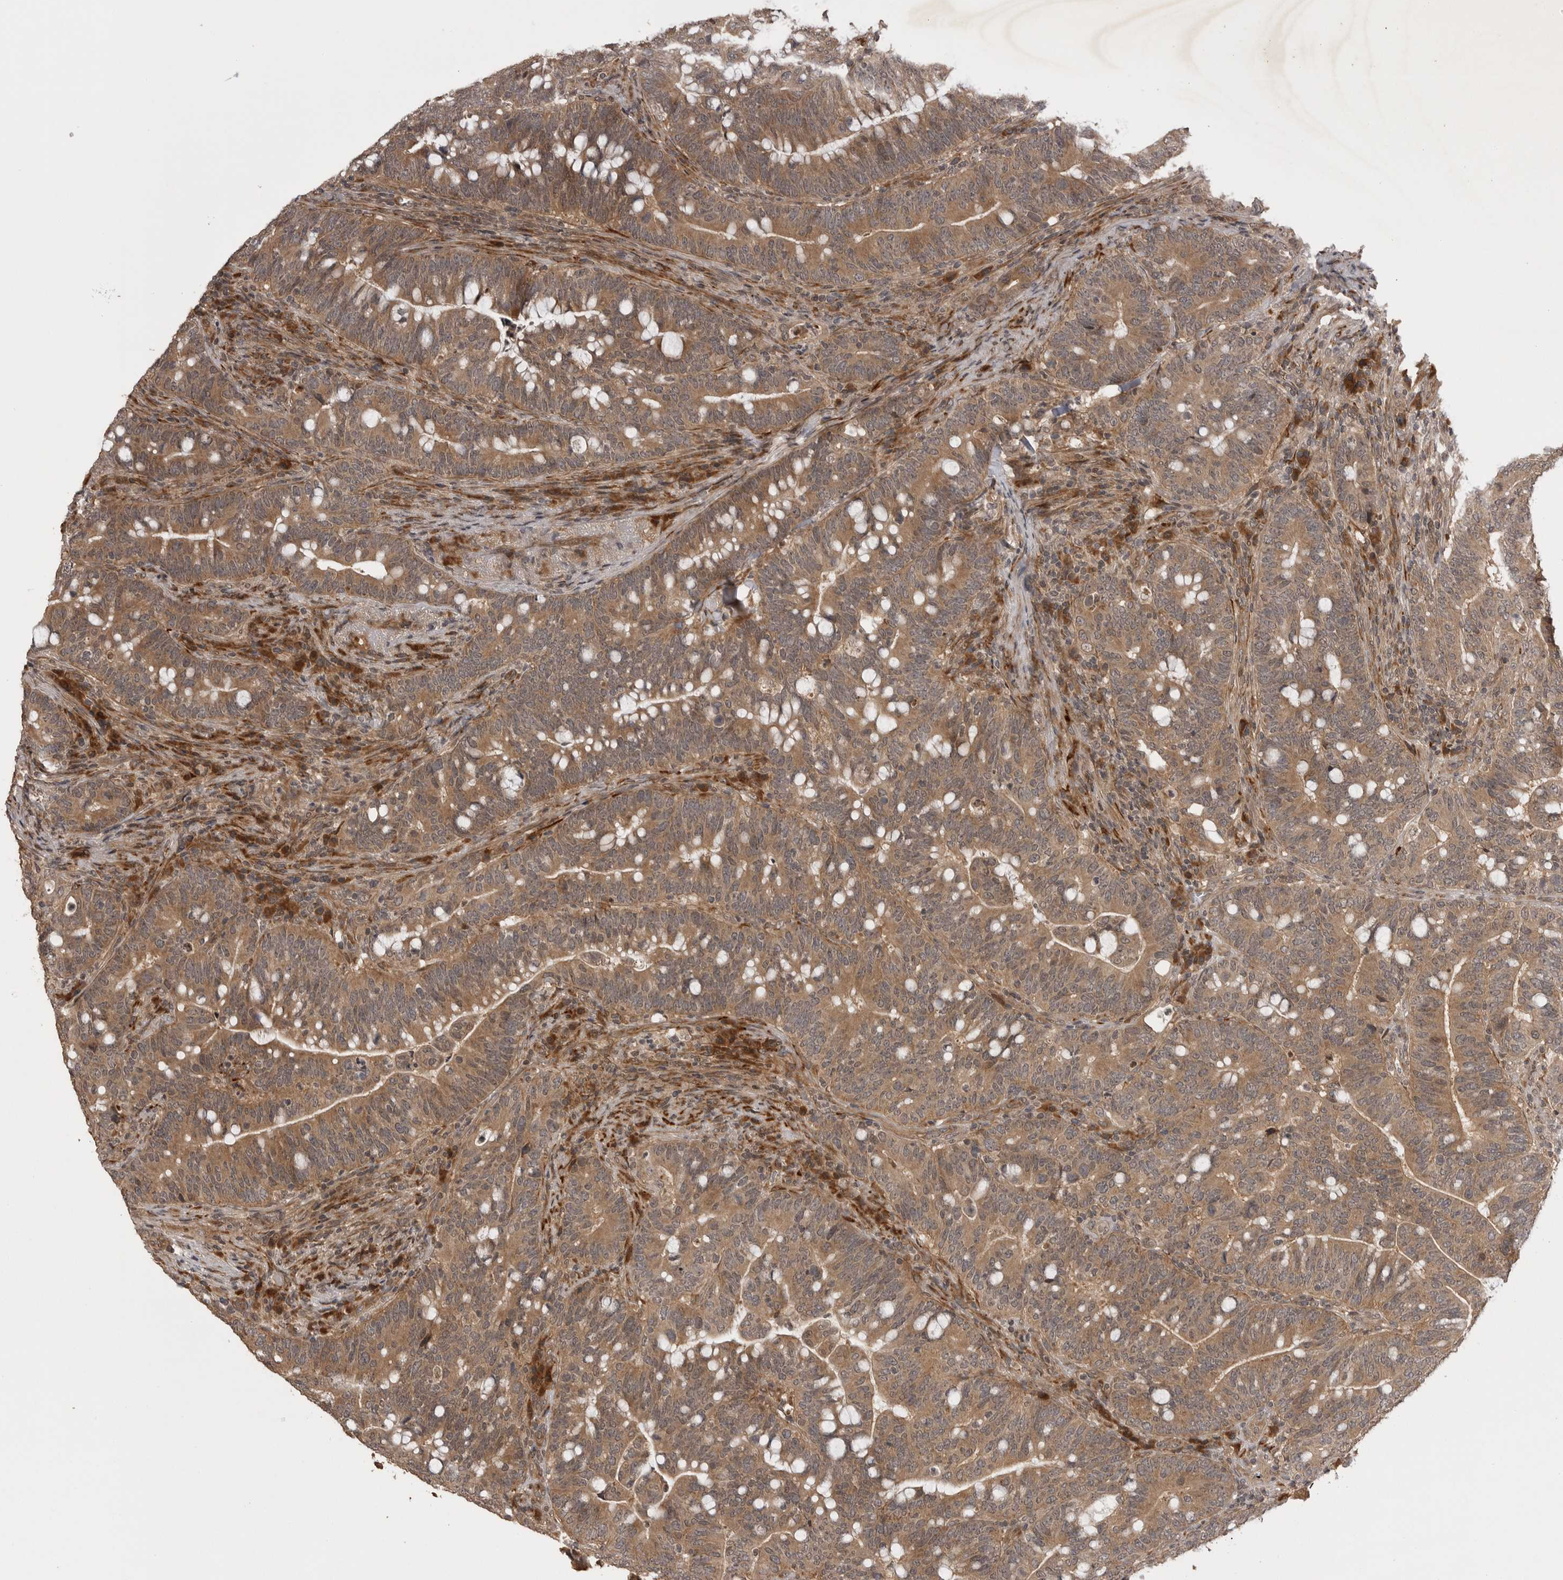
{"staining": {"intensity": "moderate", "quantity": ">75%", "location": "cytoplasmic/membranous"}, "tissue": "colorectal cancer", "cell_type": "Tumor cells", "image_type": "cancer", "snomed": [{"axis": "morphology", "description": "Adenocarcinoma, NOS"}, {"axis": "topography", "description": "Colon"}], "caption": "Immunohistochemical staining of colorectal cancer displays moderate cytoplasmic/membranous protein expression in about >75% of tumor cells.", "gene": "AKAP7", "patient": {"sex": "female", "age": 66}}